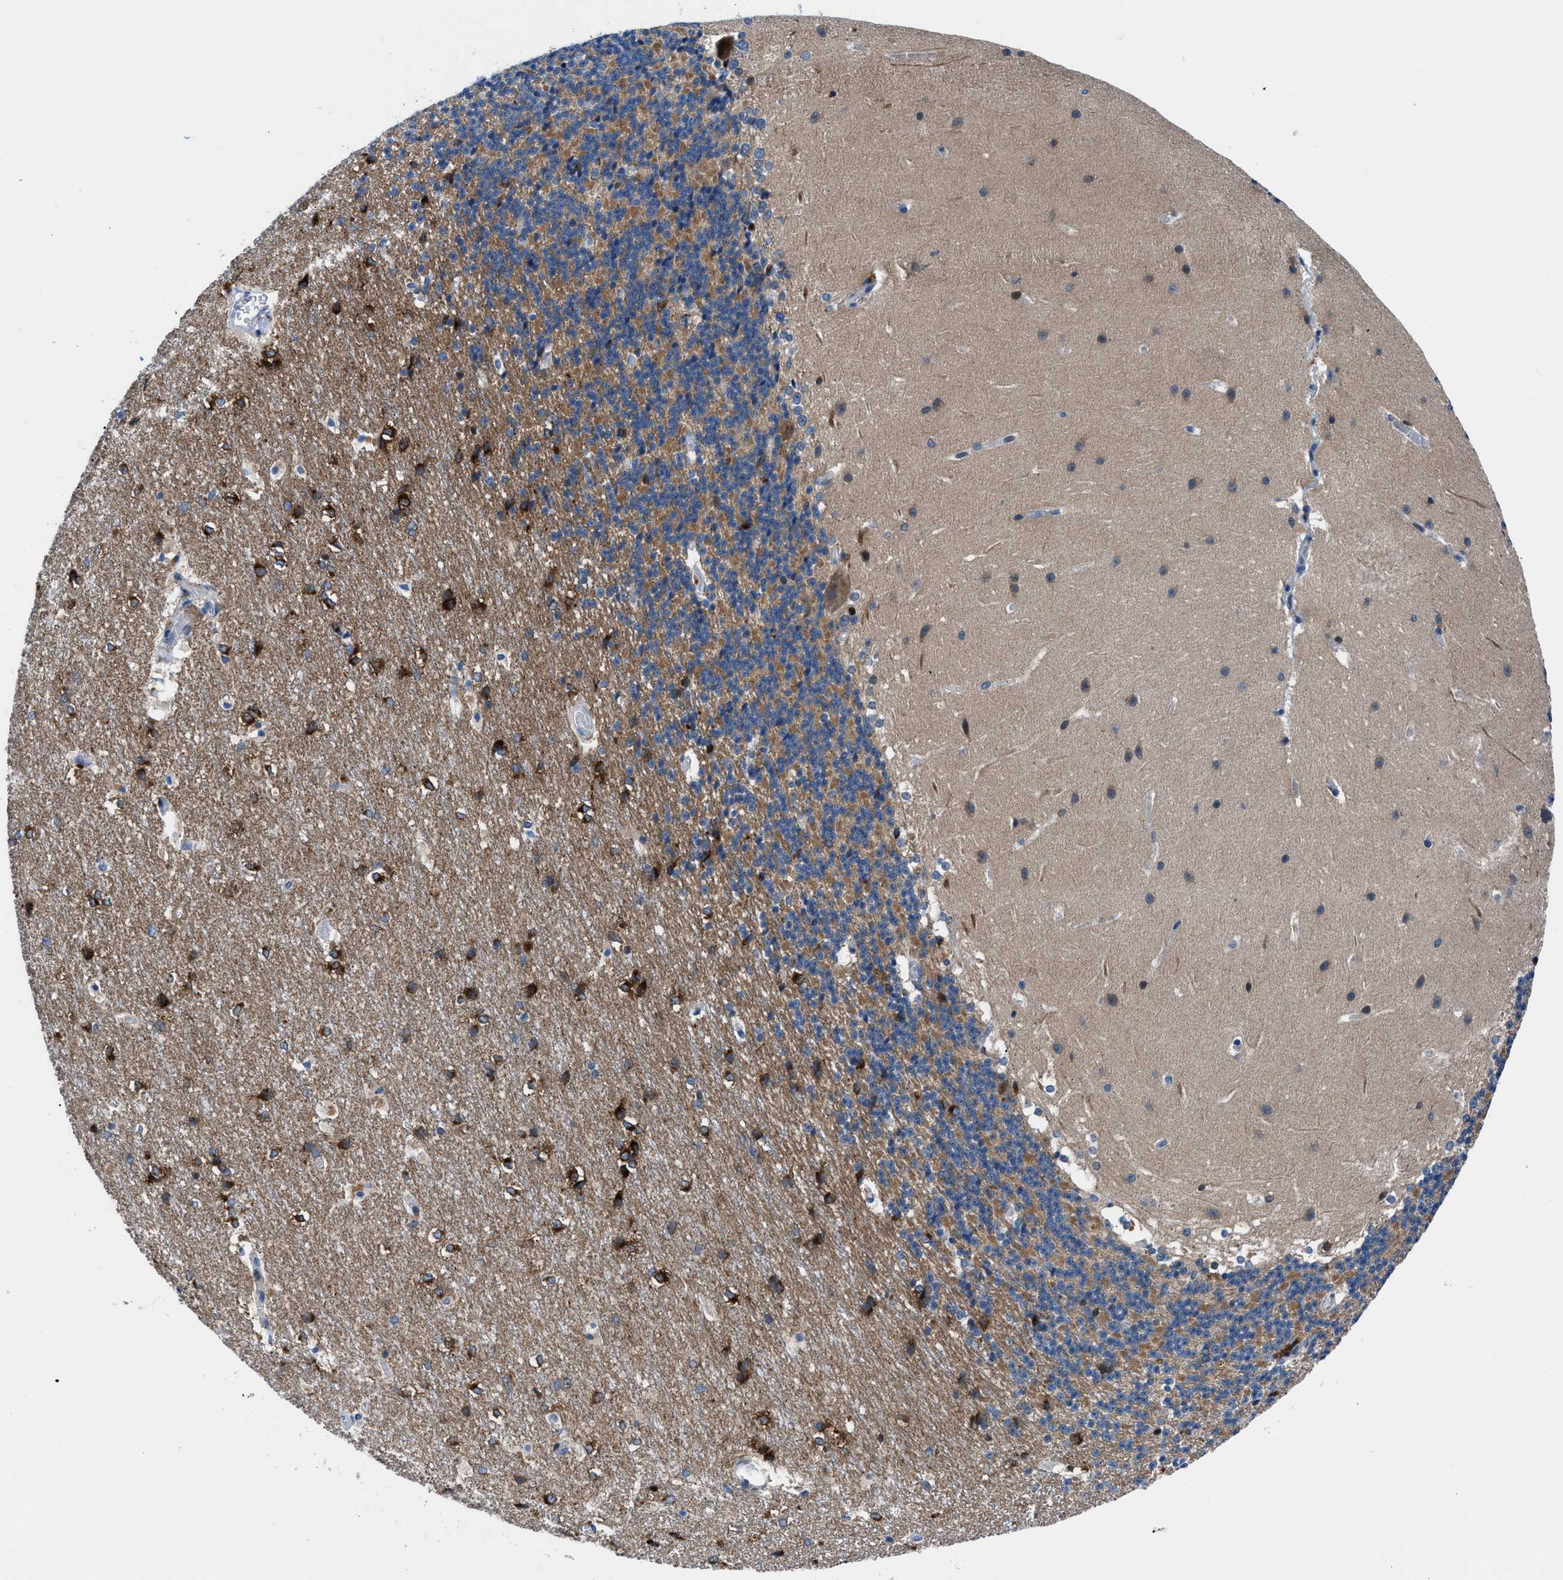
{"staining": {"intensity": "moderate", "quantity": "25%-75%", "location": "cytoplasmic/membranous"}, "tissue": "cerebellum", "cell_type": "Cells in granular layer", "image_type": "normal", "snomed": [{"axis": "morphology", "description": "Normal tissue, NOS"}, {"axis": "topography", "description": "Cerebellum"}], "caption": "Cells in granular layer display moderate cytoplasmic/membranous positivity in approximately 25%-75% of cells in benign cerebellum.", "gene": "UAP1", "patient": {"sex": "female", "age": 19}}